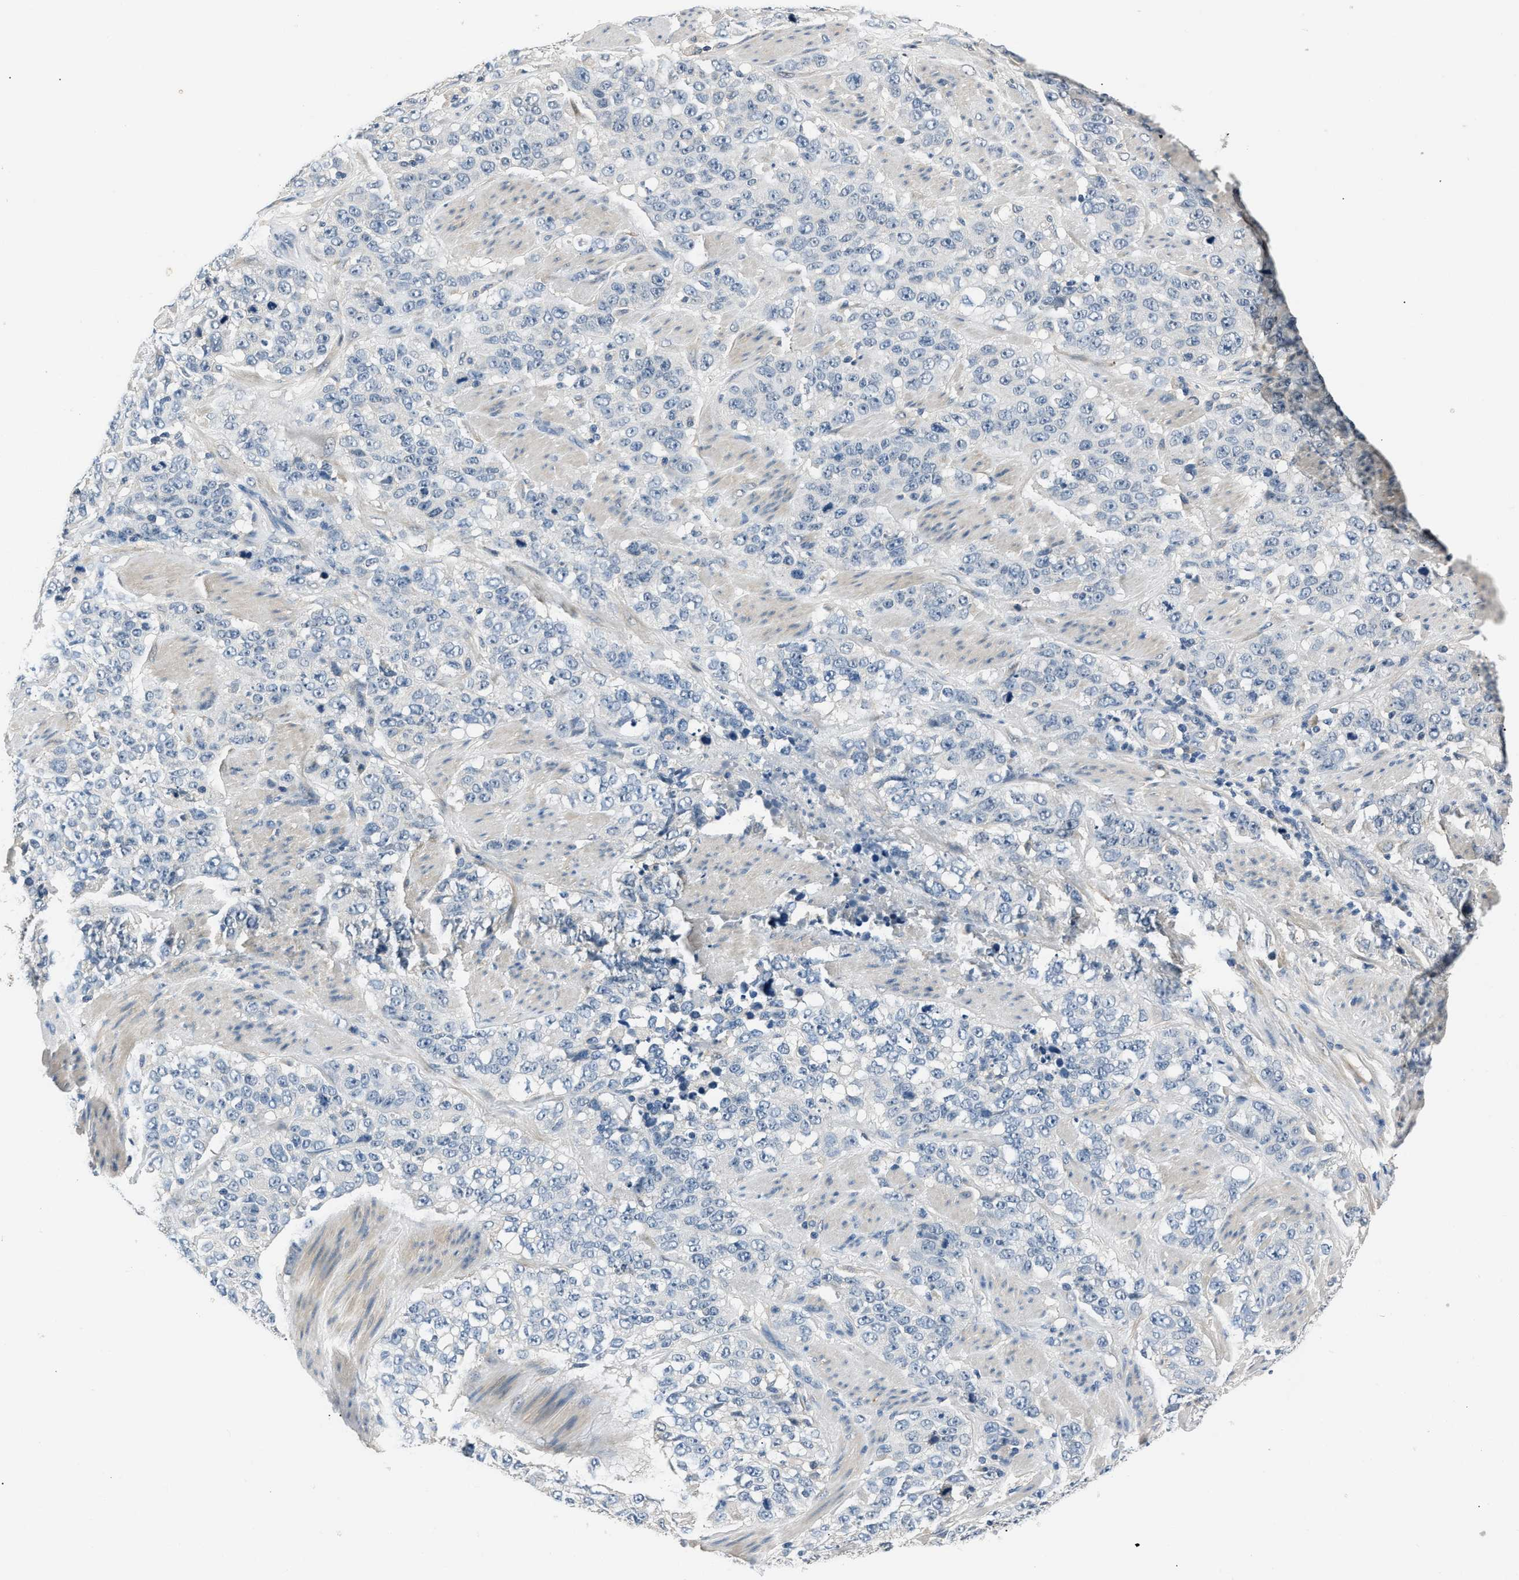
{"staining": {"intensity": "negative", "quantity": "none", "location": "none"}, "tissue": "stomach cancer", "cell_type": "Tumor cells", "image_type": "cancer", "snomed": [{"axis": "morphology", "description": "Adenocarcinoma, NOS"}, {"axis": "topography", "description": "Stomach"}], "caption": "Micrograph shows no significant protein staining in tumor cells of stomach cancer. The staining is performed using DAB brown chromogen with nuclei counter-stained in using hematoxylin.", "gene": "INHA", "patient": {"sex": "male", "age": 48}}